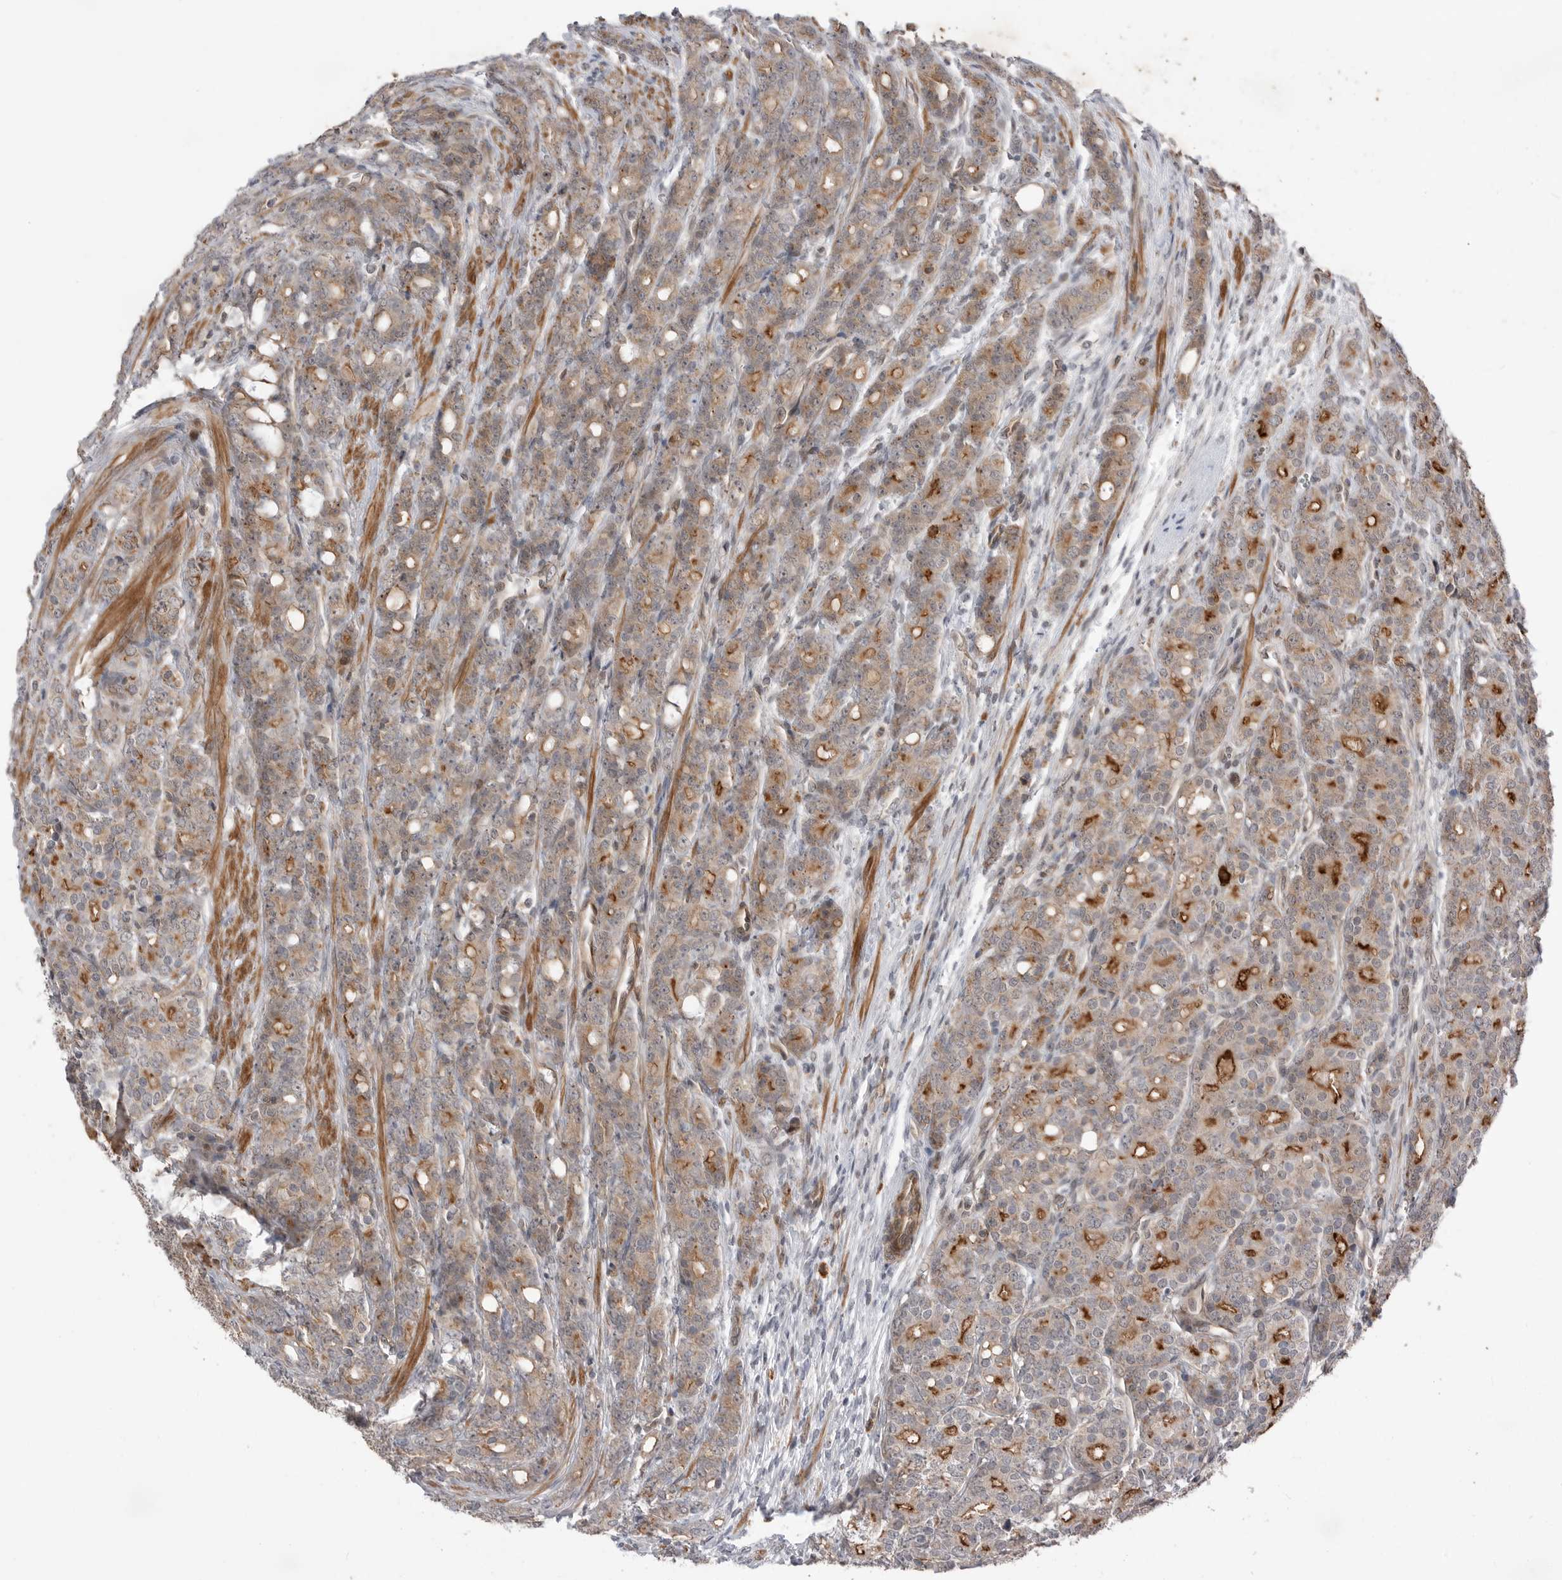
{"staining": {"intensity": "weak", "quantity": ">75%", "location": "cytoplasmic/membranous"}, "tissue": "prostate cancer", "cell_type": "Tumor cells", "image_type": "cancer", "snomed": [{"axis": "morphology", "description": "Adenocarcinoma, High grade"}, {"axis": "topography", "description": "Prostate"}], "caption": "Immunohistochemical staining of prostate high-grade adenocarcinoma demonstrates low levels of weak cytoplasmic/membranous positivity in about >75% of tumor cells.", "gene": "PEAK1", "patient": {"sex": "male", "age": 62}}